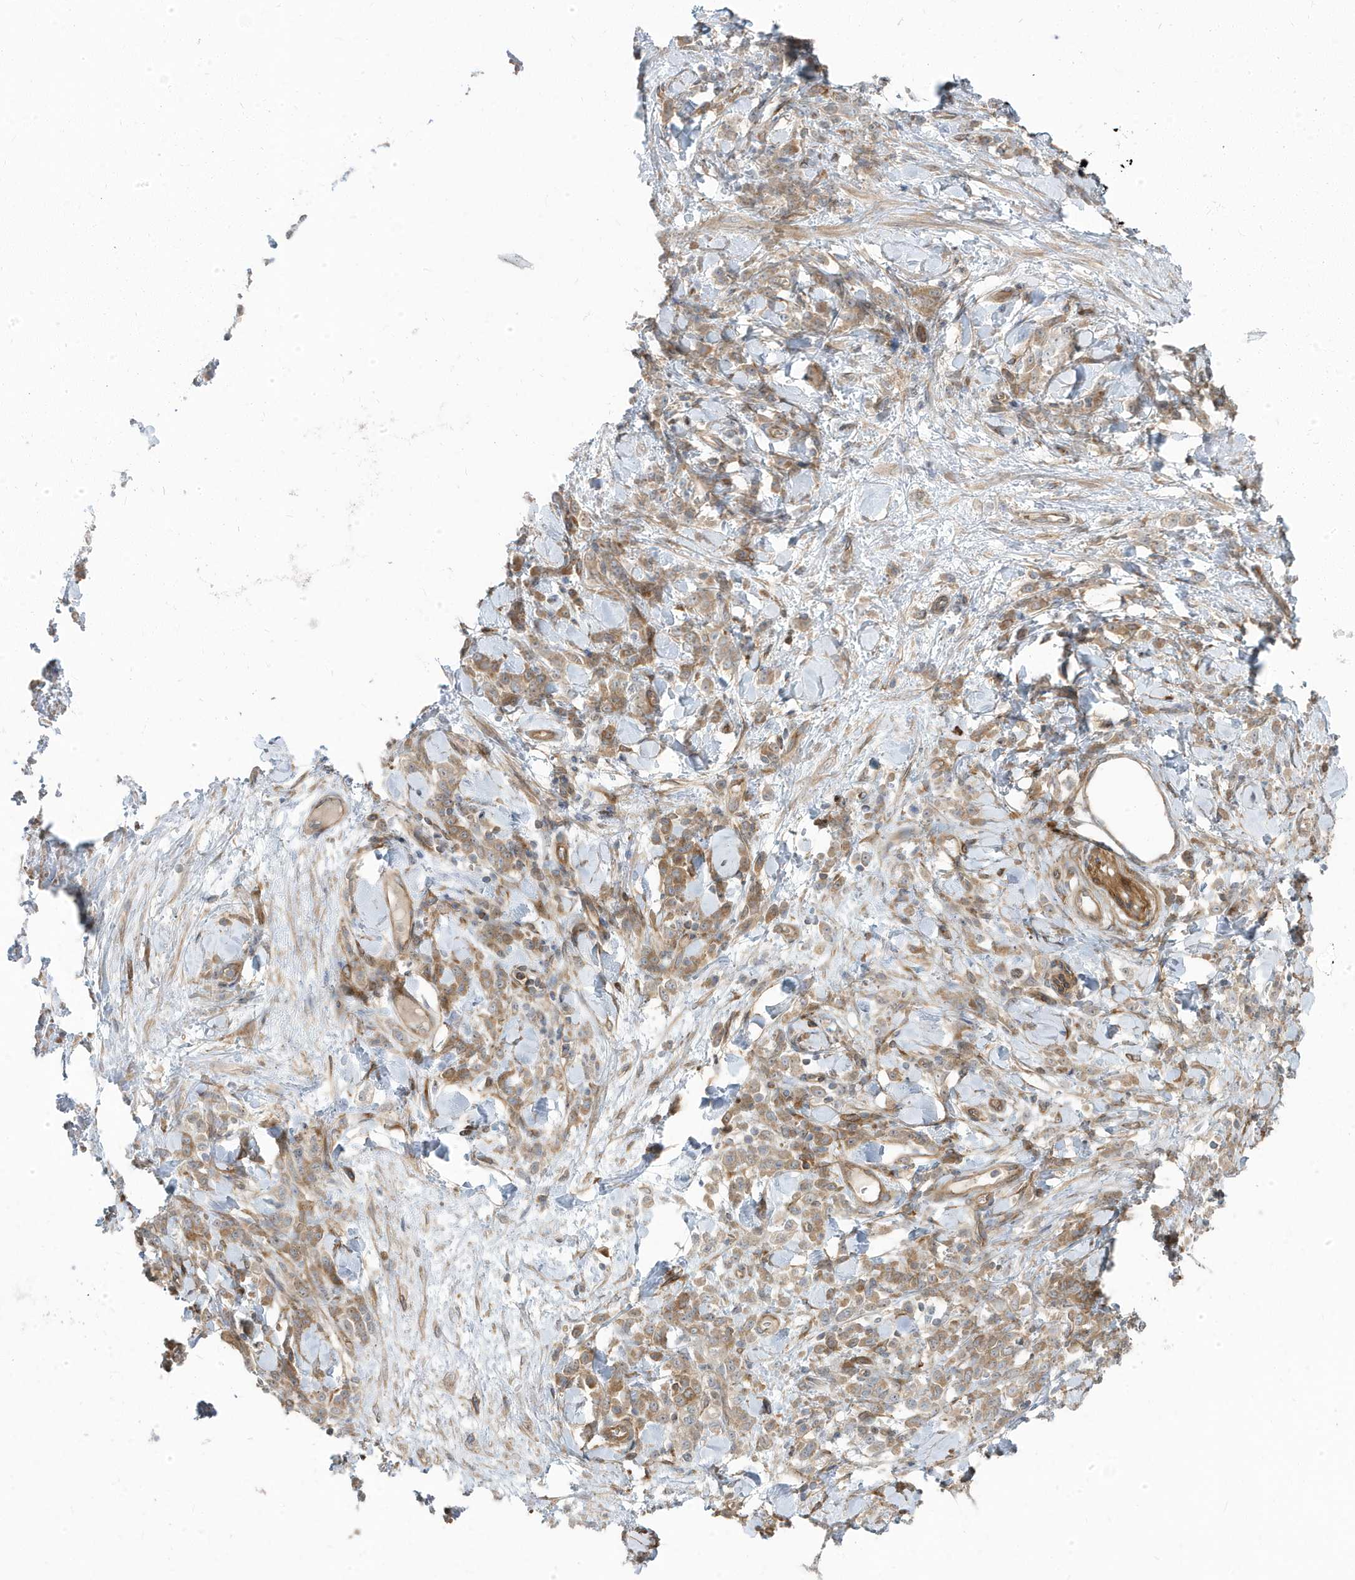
{"staining": {"intensity": "moderate", "quantity": "25%-75%", "location": "cytoplasmic/membranous"}, "tissue": "stomach cancer", "cell_type": "Tumor cells", "image_type": "cancer", "snomed": [{"axis": "morphology", "description": "Normal tissue, NOS"}, {"axis": "morphology", "description": "Adenocarcinoma, NOS"}, {"axis": "topography", "description": "Stomach"}], "caption": "Immunohistochemistry of stomach cancer (adenocarcinoma) shows medium levels of moderate cytoplasmic/membranous positivity in about 25%-75% of tumor cells.", "gene": "STAM", "patient": {"sex": "male", "age": 82}}